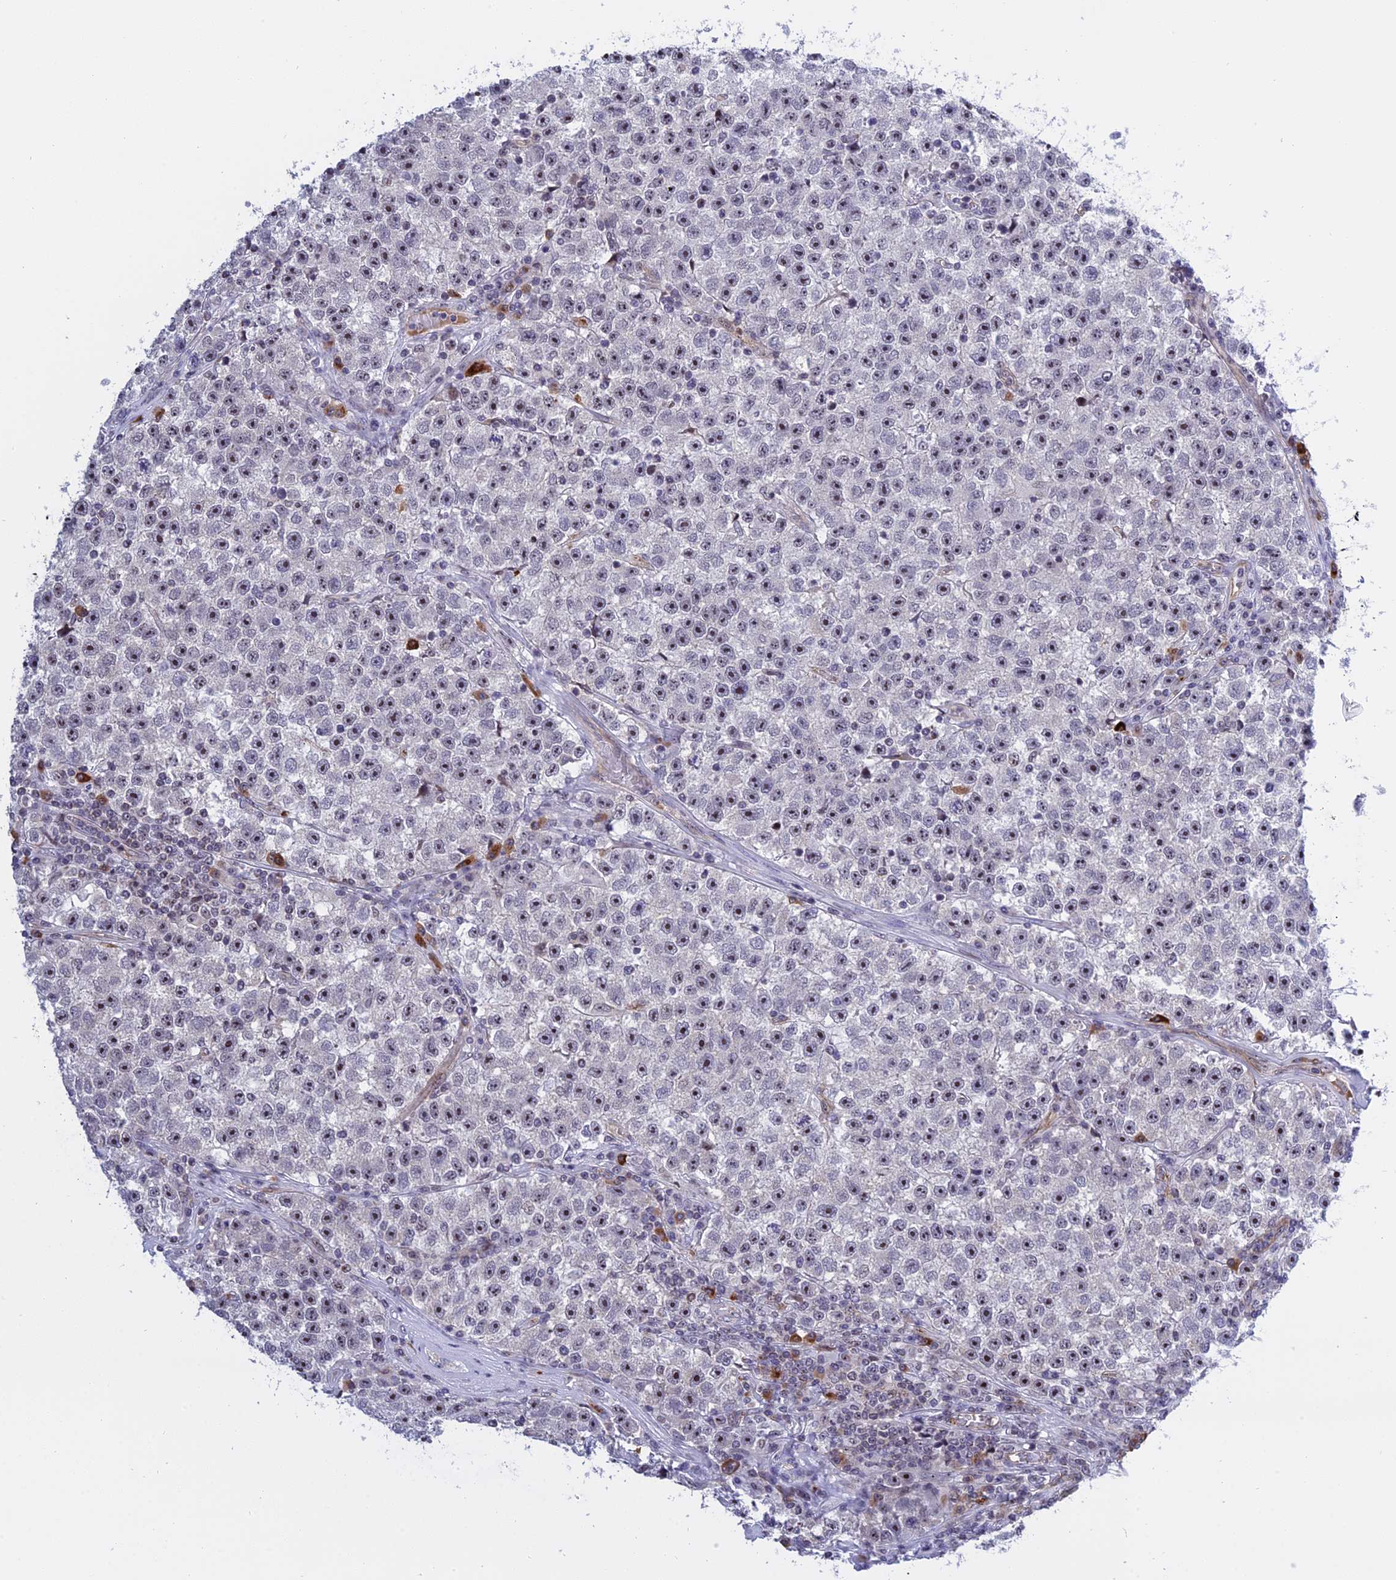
{"staining": {"intensity": "moderate", "quantity": "25%-75%", "location": "nuclear"}, "tissue": "testis cancer", "cell_type": "Tumor cells", "image_type": "cancer", "snomed": [{"axis": "morphology", "description": "Seminoma, NOS"}, {"axis": "topography", "description": "Testis"}], "caption": "Immunohistochemistry (IHC) of human seminoma (testis) displays medium levels of moderate nuclear positivity in about 25%-75% of tumor cells. Nuclei are stained in blue.", "gene": "MPND", "patient": {"sex": "male", "age": 22}}